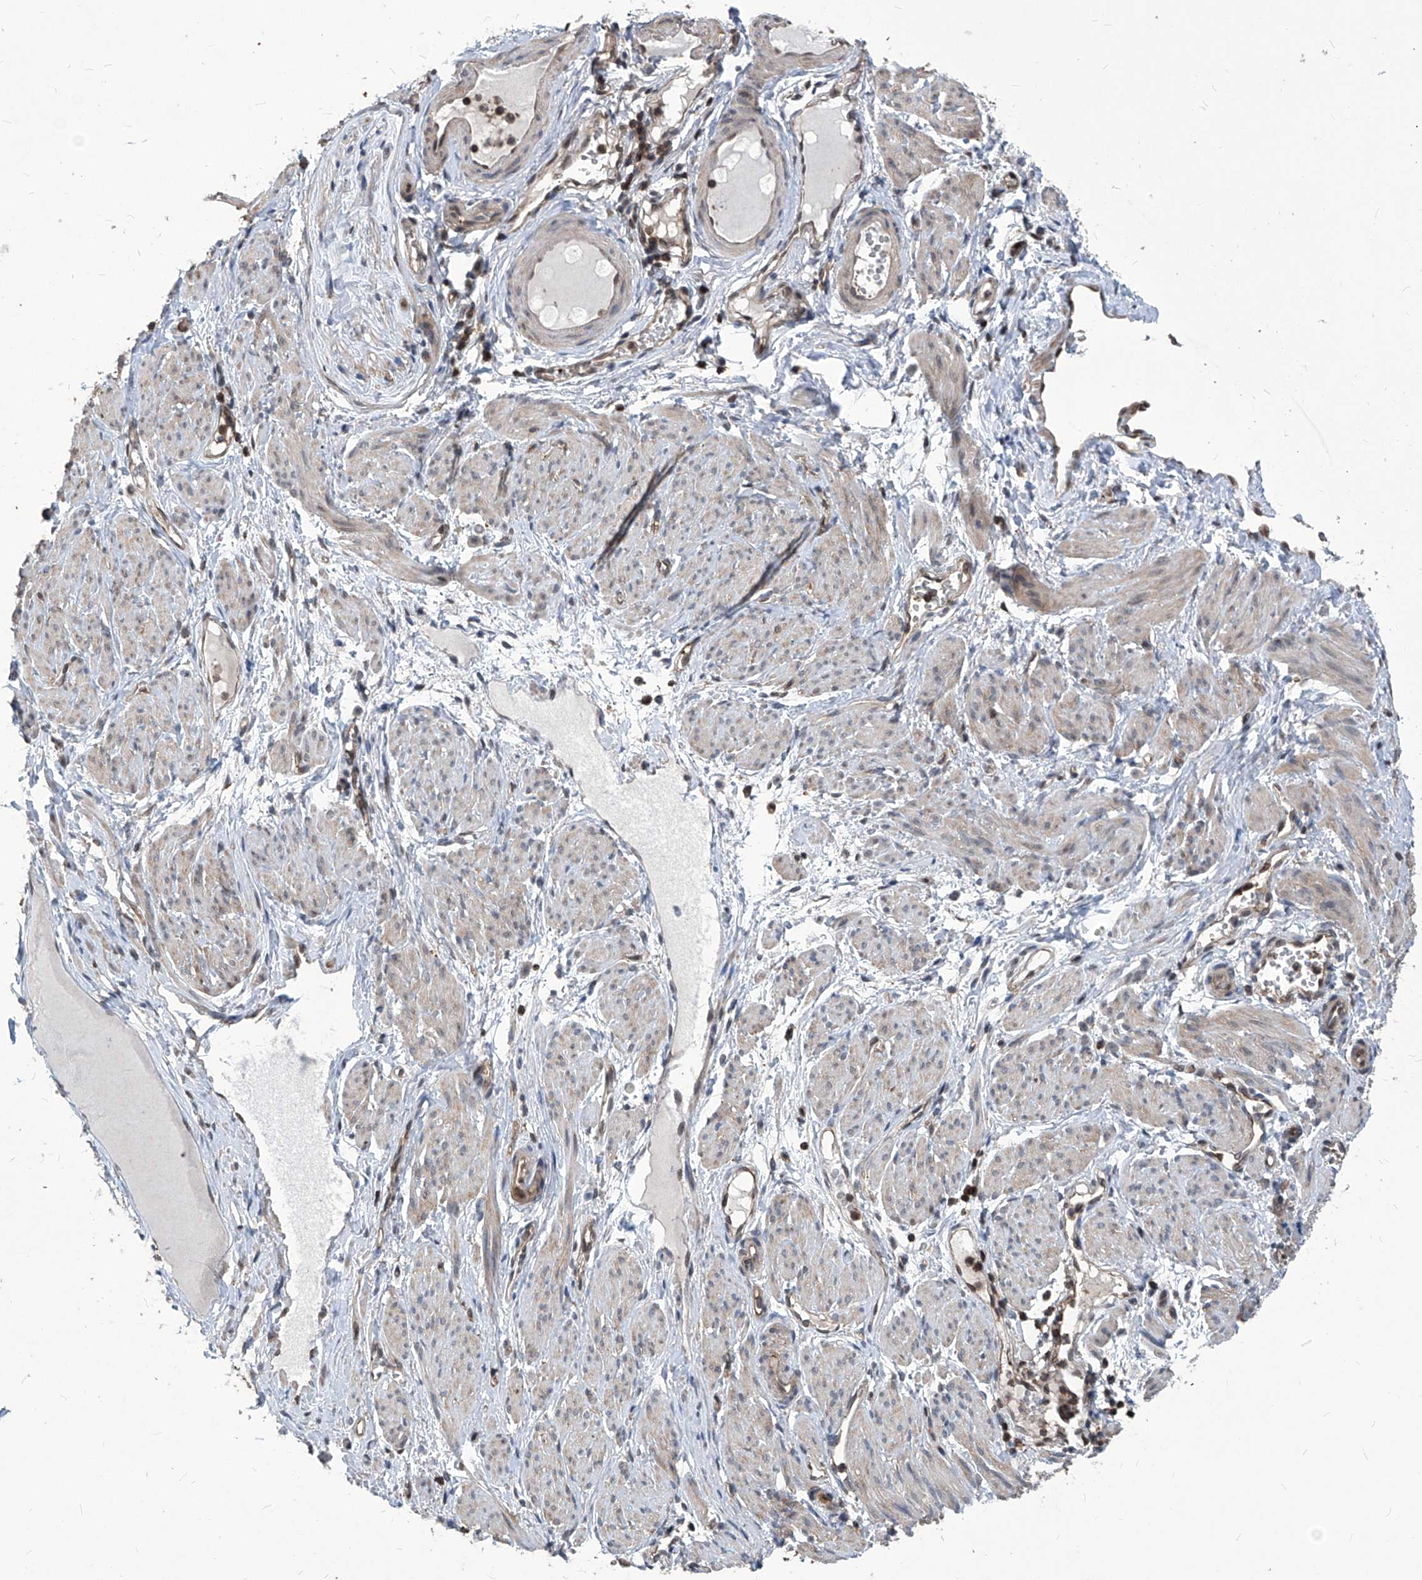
{"staining": {"intensity": "weak", "quantity": ">75%", "location": "cytoplasmic/membranous"}, "tissue": "adipose tissue", "cell_type": "Adipocytes", "image_type": "normal", "snomed": [{"axis": "morphology", "description": "Normal tissue, NOS"}, {"axis": "topography", "description": "Smooth muscle"}, {"axis": "topography", "description": "Peripheral nerve tissue"}], "caption": "Immunohistochemical staining of benign adipose tissue displays low levels of weak cytoplasmic/membranous staining in about >75% of adipocytes.", "gene": "PSMB1", "patient": {"sex": "female", "age": 39}}